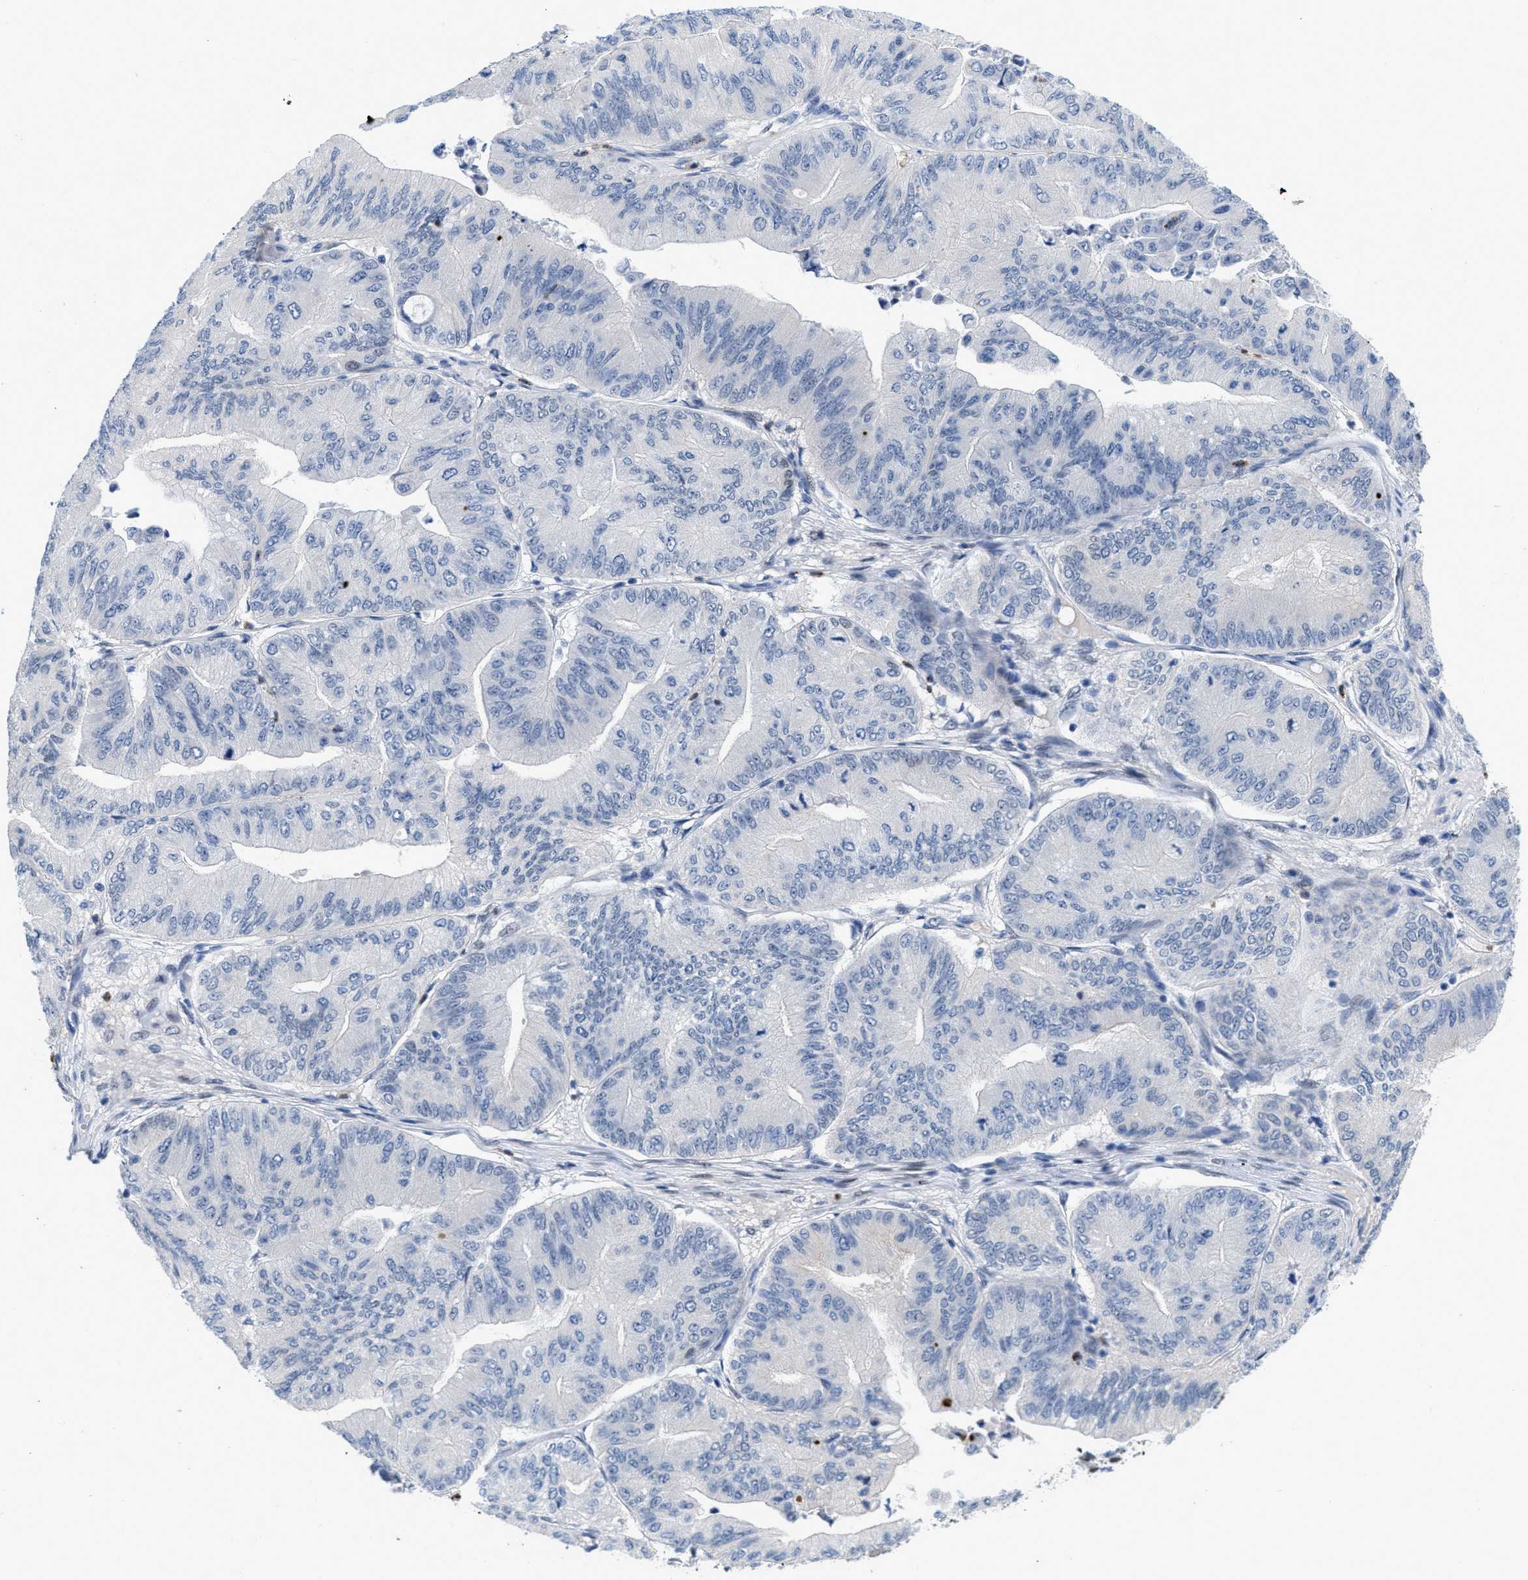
{"staining": {"intensity": "negative", "quantity": "none", "location": "none"}, "tissue": "ovarian cancer", "cell_type": "Tumor cells", "image_type": "cancer", "snomed": [{"axis": "morphology", "description": "Cystadenocarcinoma, mucinous, NOS"}, {"axis": "topography", "description": "Ovary"}], "caption": "Immunohistochemistry histopathology image of human mucinous cystadenocarcinoma (ovarian) stained for a protein (brown), which demonstrates no expression in tumor cells.", "gene": "NFIX", "patient": {"sex": "female", "age": 61}}